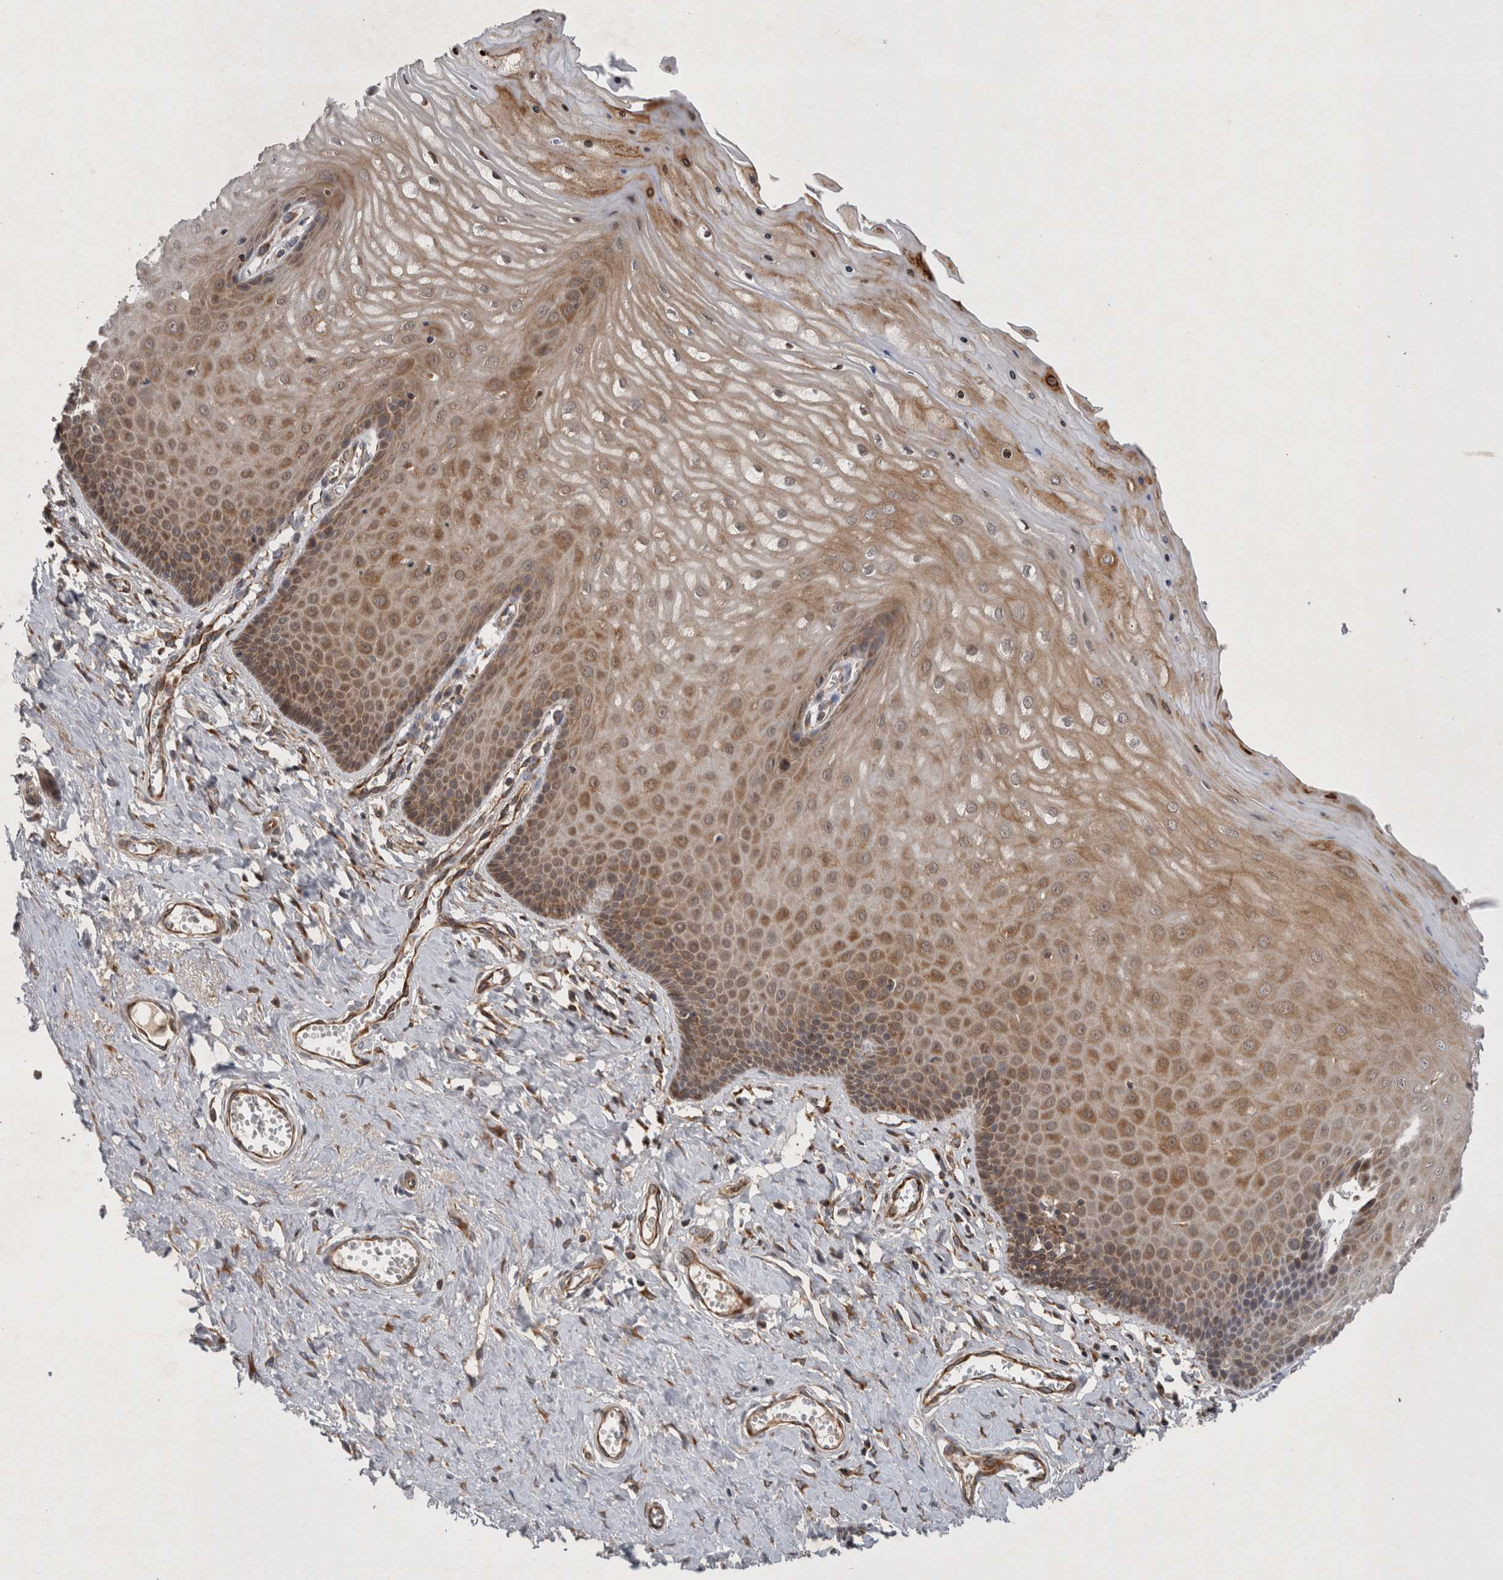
{"staining": {"intensity": "moderate", "quantity": ">75%", "location": "cytoplasmic/membranous"}, "tissue": "cervix", "cell_type": "Squamous epithelial cells", "image_type": "normal", "snomed": [{"axis": "morphology", "description": "Normal tissue, NOS"}, {"axis": "topography", "description": "Cervix"}], "caption": "Immunohistochemistry (IHC) image of unremarkable cervix: human cervix stained using immunohistochemistry exhibits medium levels of moderate protein expression localized specifically in the cytoplasmic/membranous of squamous epithelial cells, appearing as a cytoplasmic/membranous brown color.", "gene": "PDCD2", "patient": {"sex": "female", "age": 55}}